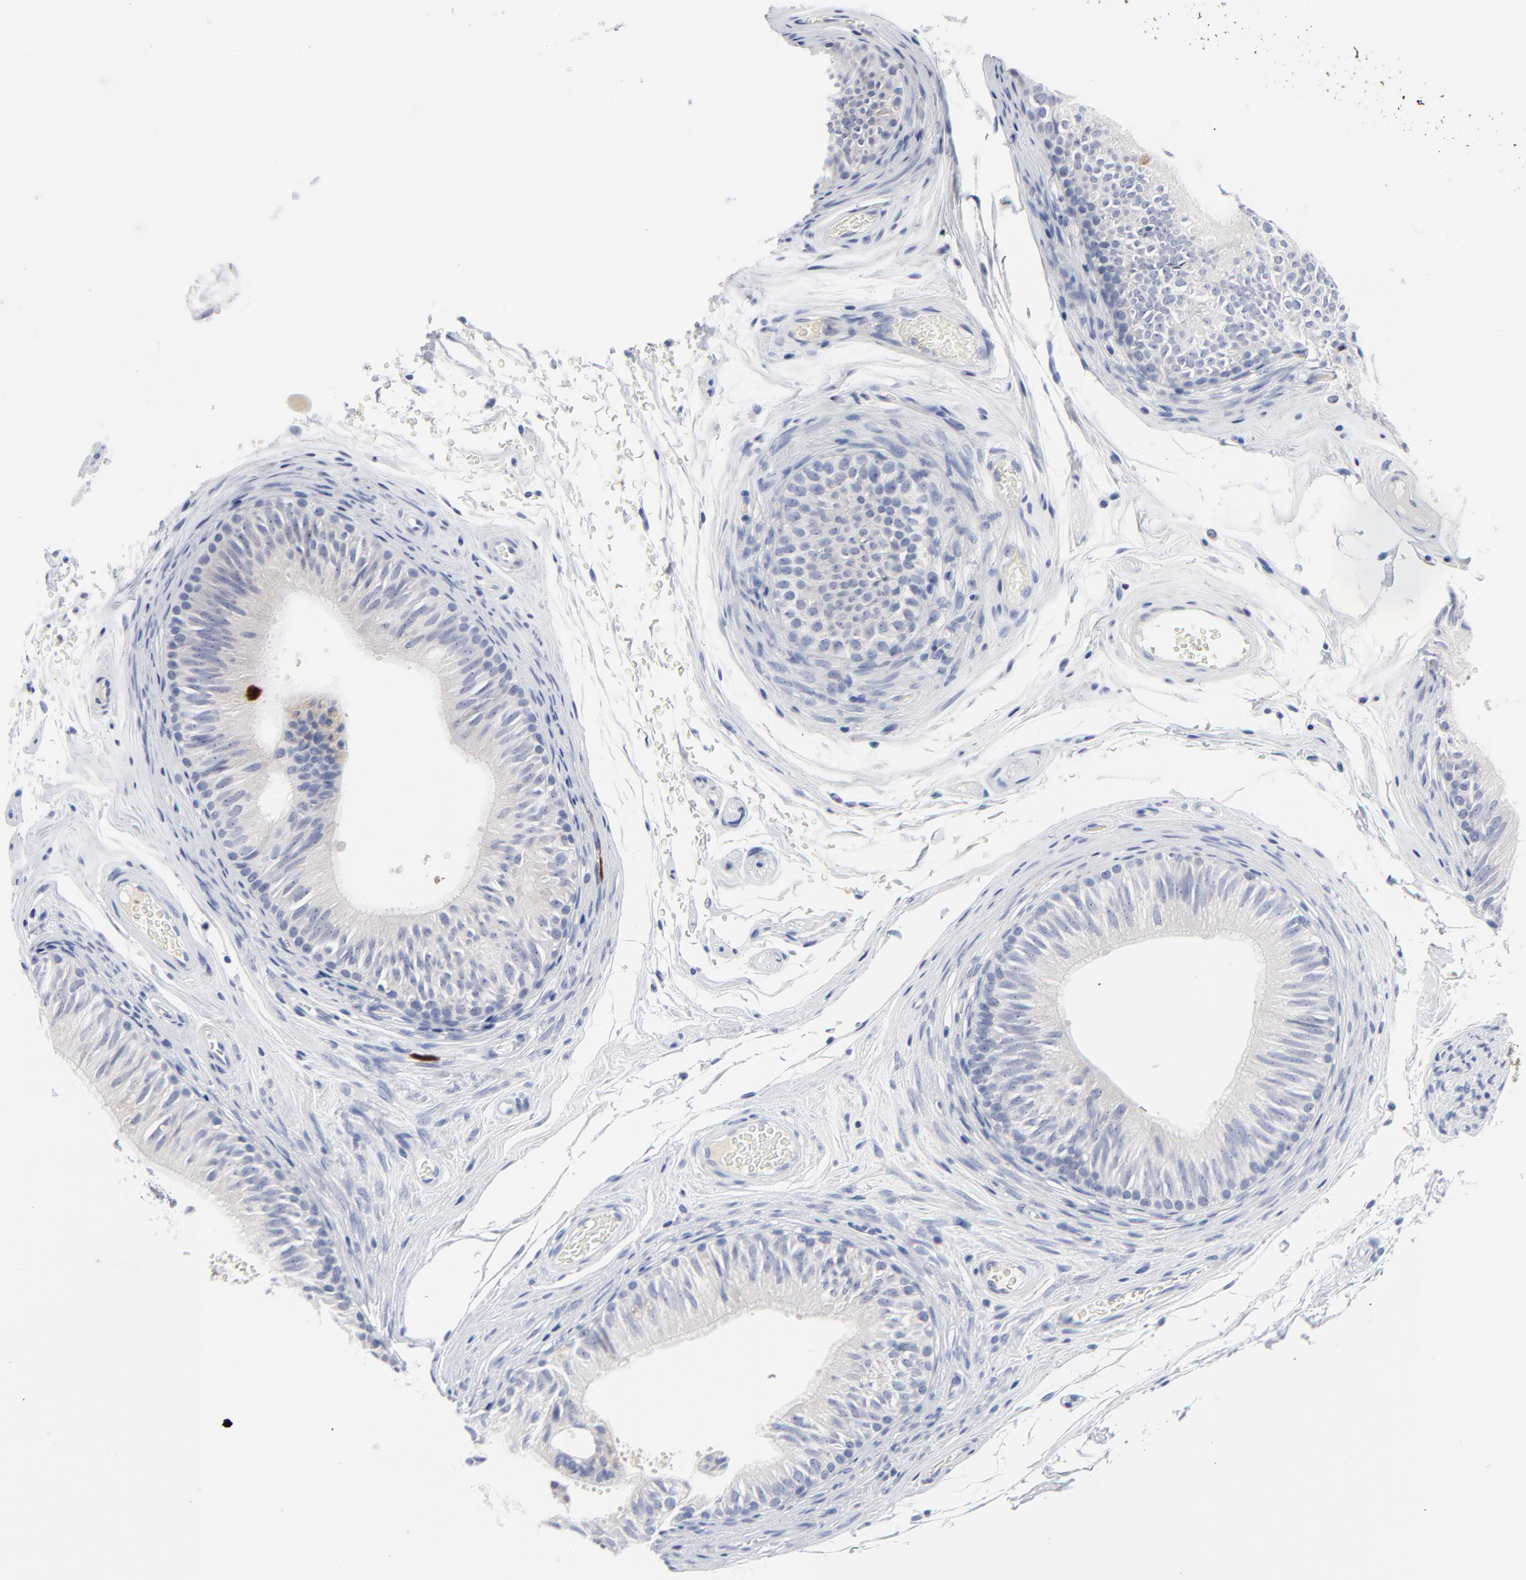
{"staining": {"intensity": "strong", "quantity": "<25%", "location": "nuclear"}, "tissue": "epididymis", "cell_type": "Glandular cells", "image_type": "normal", "snomed": [{"axis": "morphology", "description": "Normal tissue, NOS"}, {"axis": "topography", "description": "Testis"}, {"axis": "topography", "description": "Epididymis"}], "caption": "Immunohistochemistry (IHC) (DAB) staining of normal epididymis exhibits strong nuclear protein expression in approximately <25% of glandular cells. (DAB = brown stain, brightfield microscopy at high magnification).", "gene": "CDK1", "patient": {"sex": "male", "age": 36}}